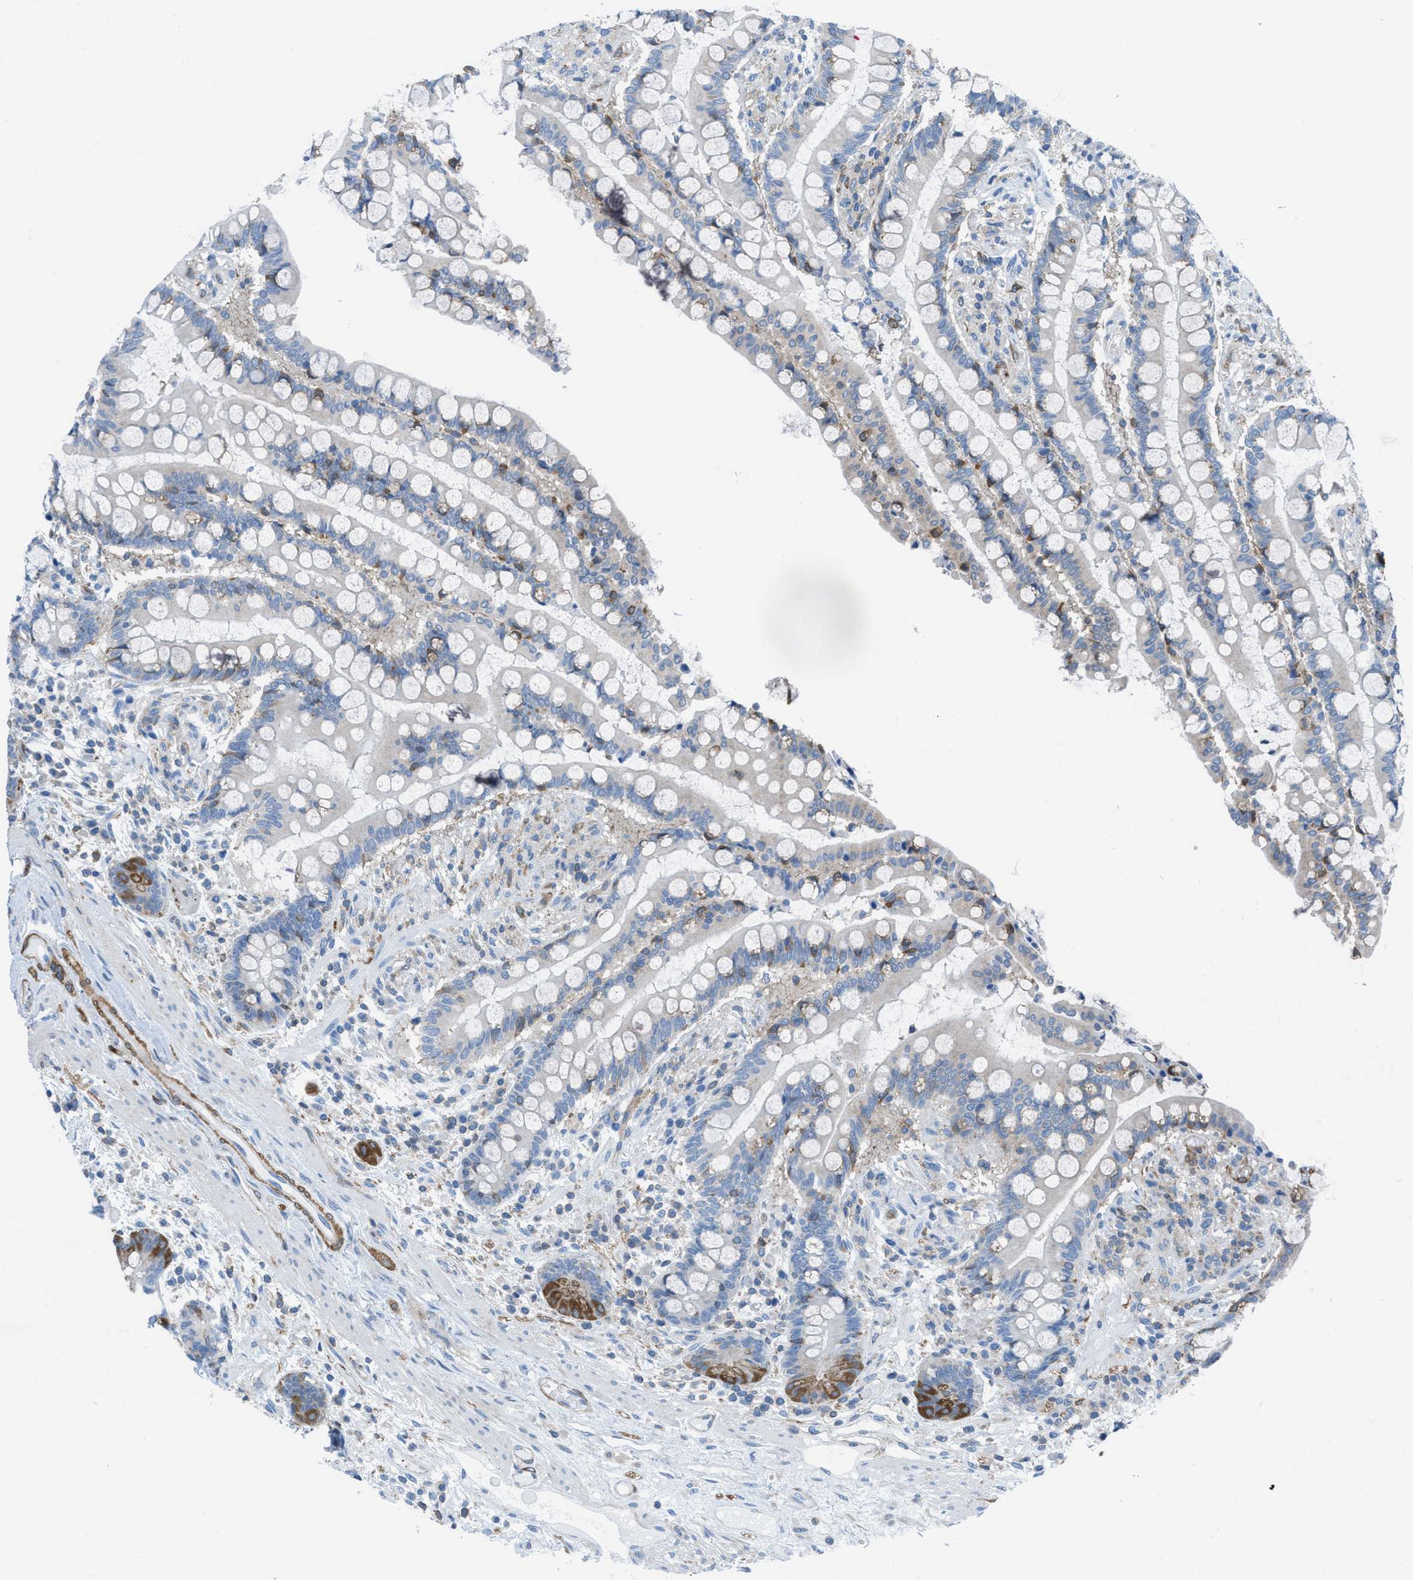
{"staining": {"intensity": "strong", "quantity": ">75%", "location": "cytoplasmic/membranous"}, "tissue": "colon", "cell_type": "Endothelial cells", "image_type": "normal", "snomed": [{"axis": "morphology", "description": "Normal tissue, NOS"}, {"axis": "topography", "description": "Colon"}], "caption": "This image exhibits immunohistochemistry (IHC) staining of normal colon, with high strong cytoplasmic/membranous expression in approximately >75% of endothelial cells.", "gene": "MAPRE2", "patient": {"sex": "male", "age": 73}}